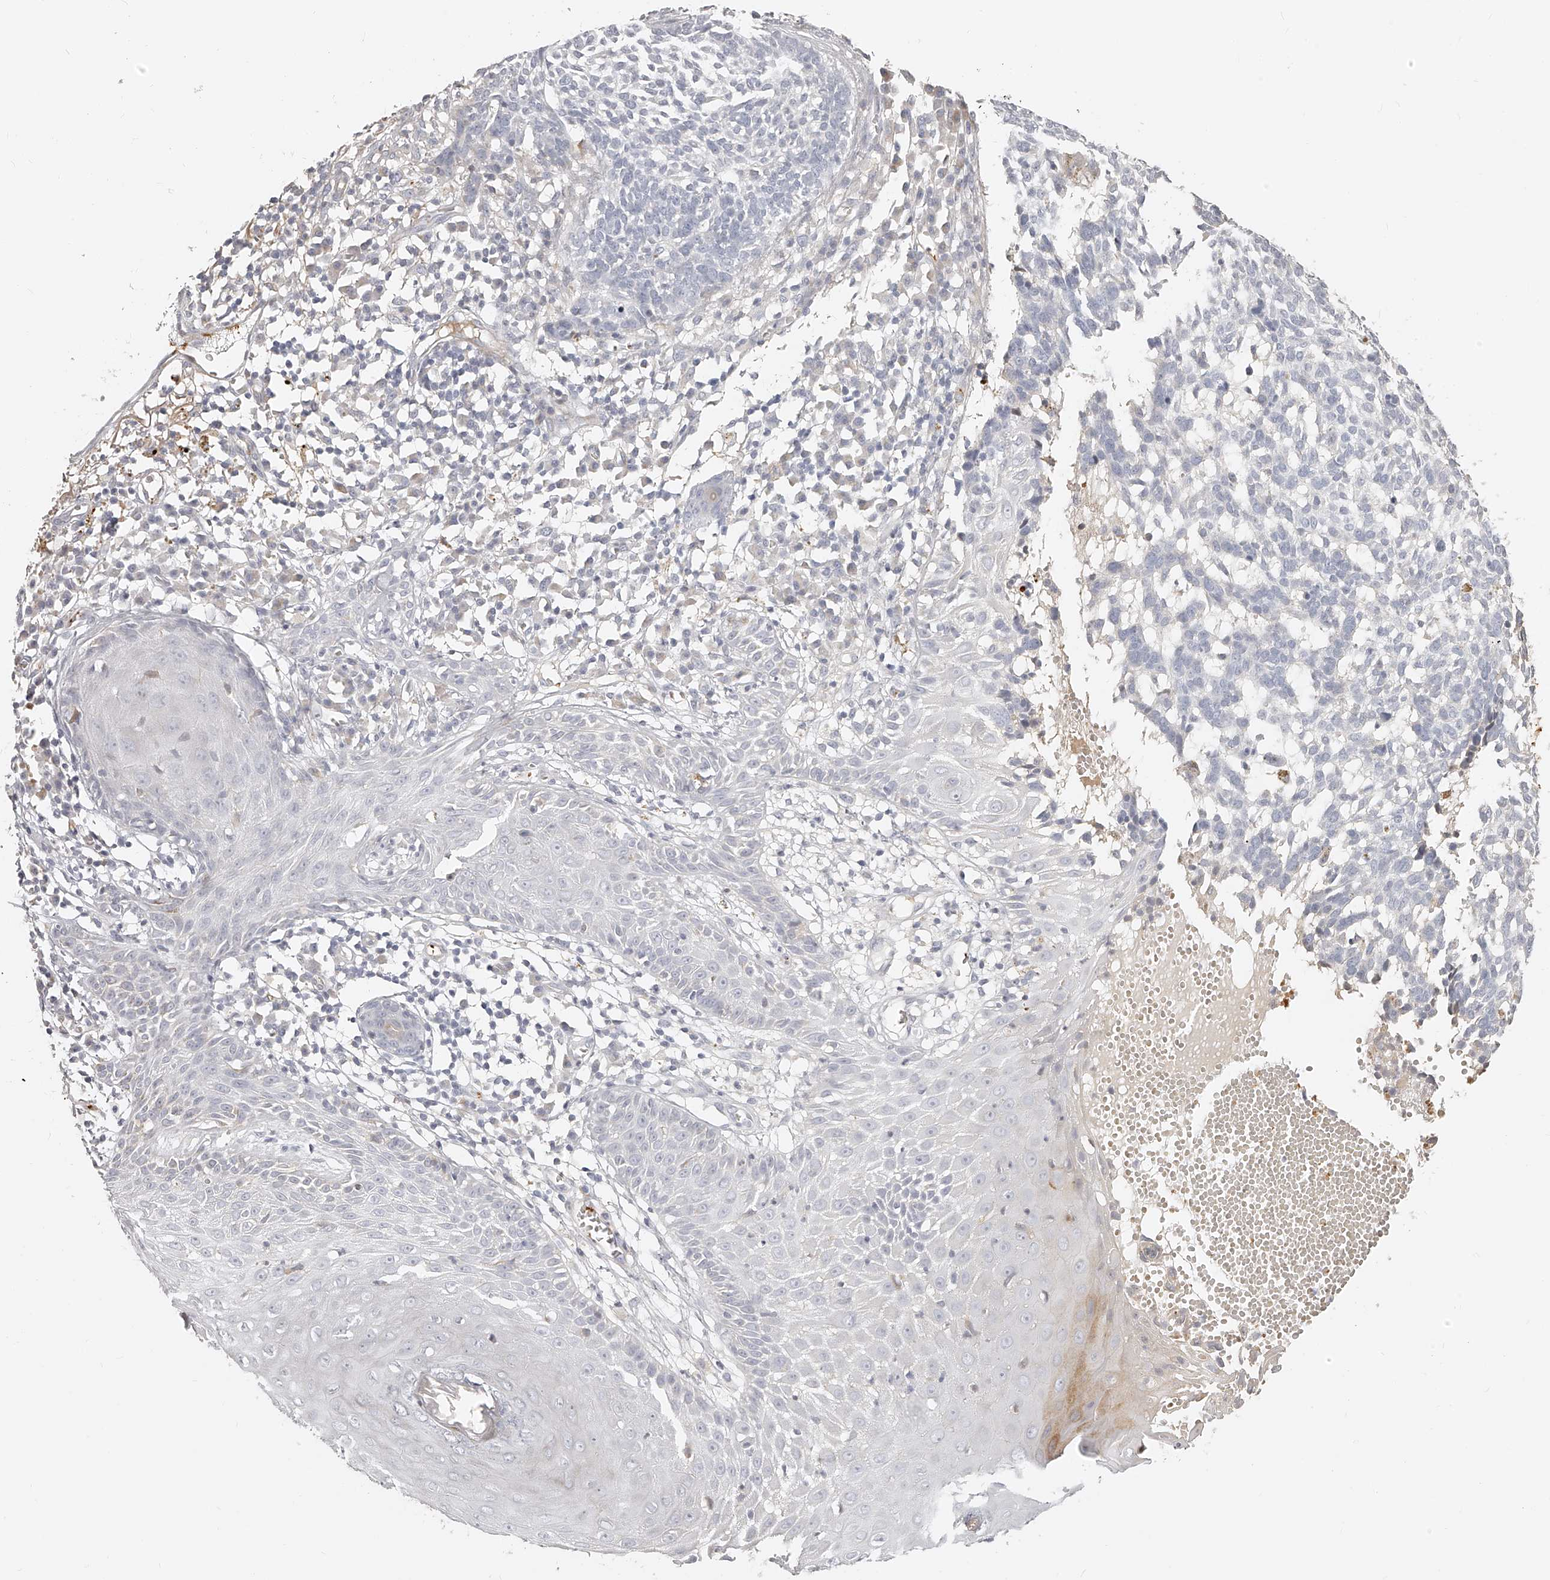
{"staining": {"intensity": "negative", "quantity": "none", "location": "none"}, "tissue": "skin cancer", "cell_type": "Tumor cells", "image_type": "cancer", "snomed": [{"axis": "morphology", "description": "Basal cell carcinoma"}, {"axis": "topography", "description": "Skin"}], "caption": "An immunohistochemistry (IHC) photomicrograph of skin cancer (basal cell carcinoma) is shown. There is no staining in tumor cells of skin cancer (basal cell carcinoma).", "gene": "ITGB3", "patient": {"sex": "male", "age": 85}}